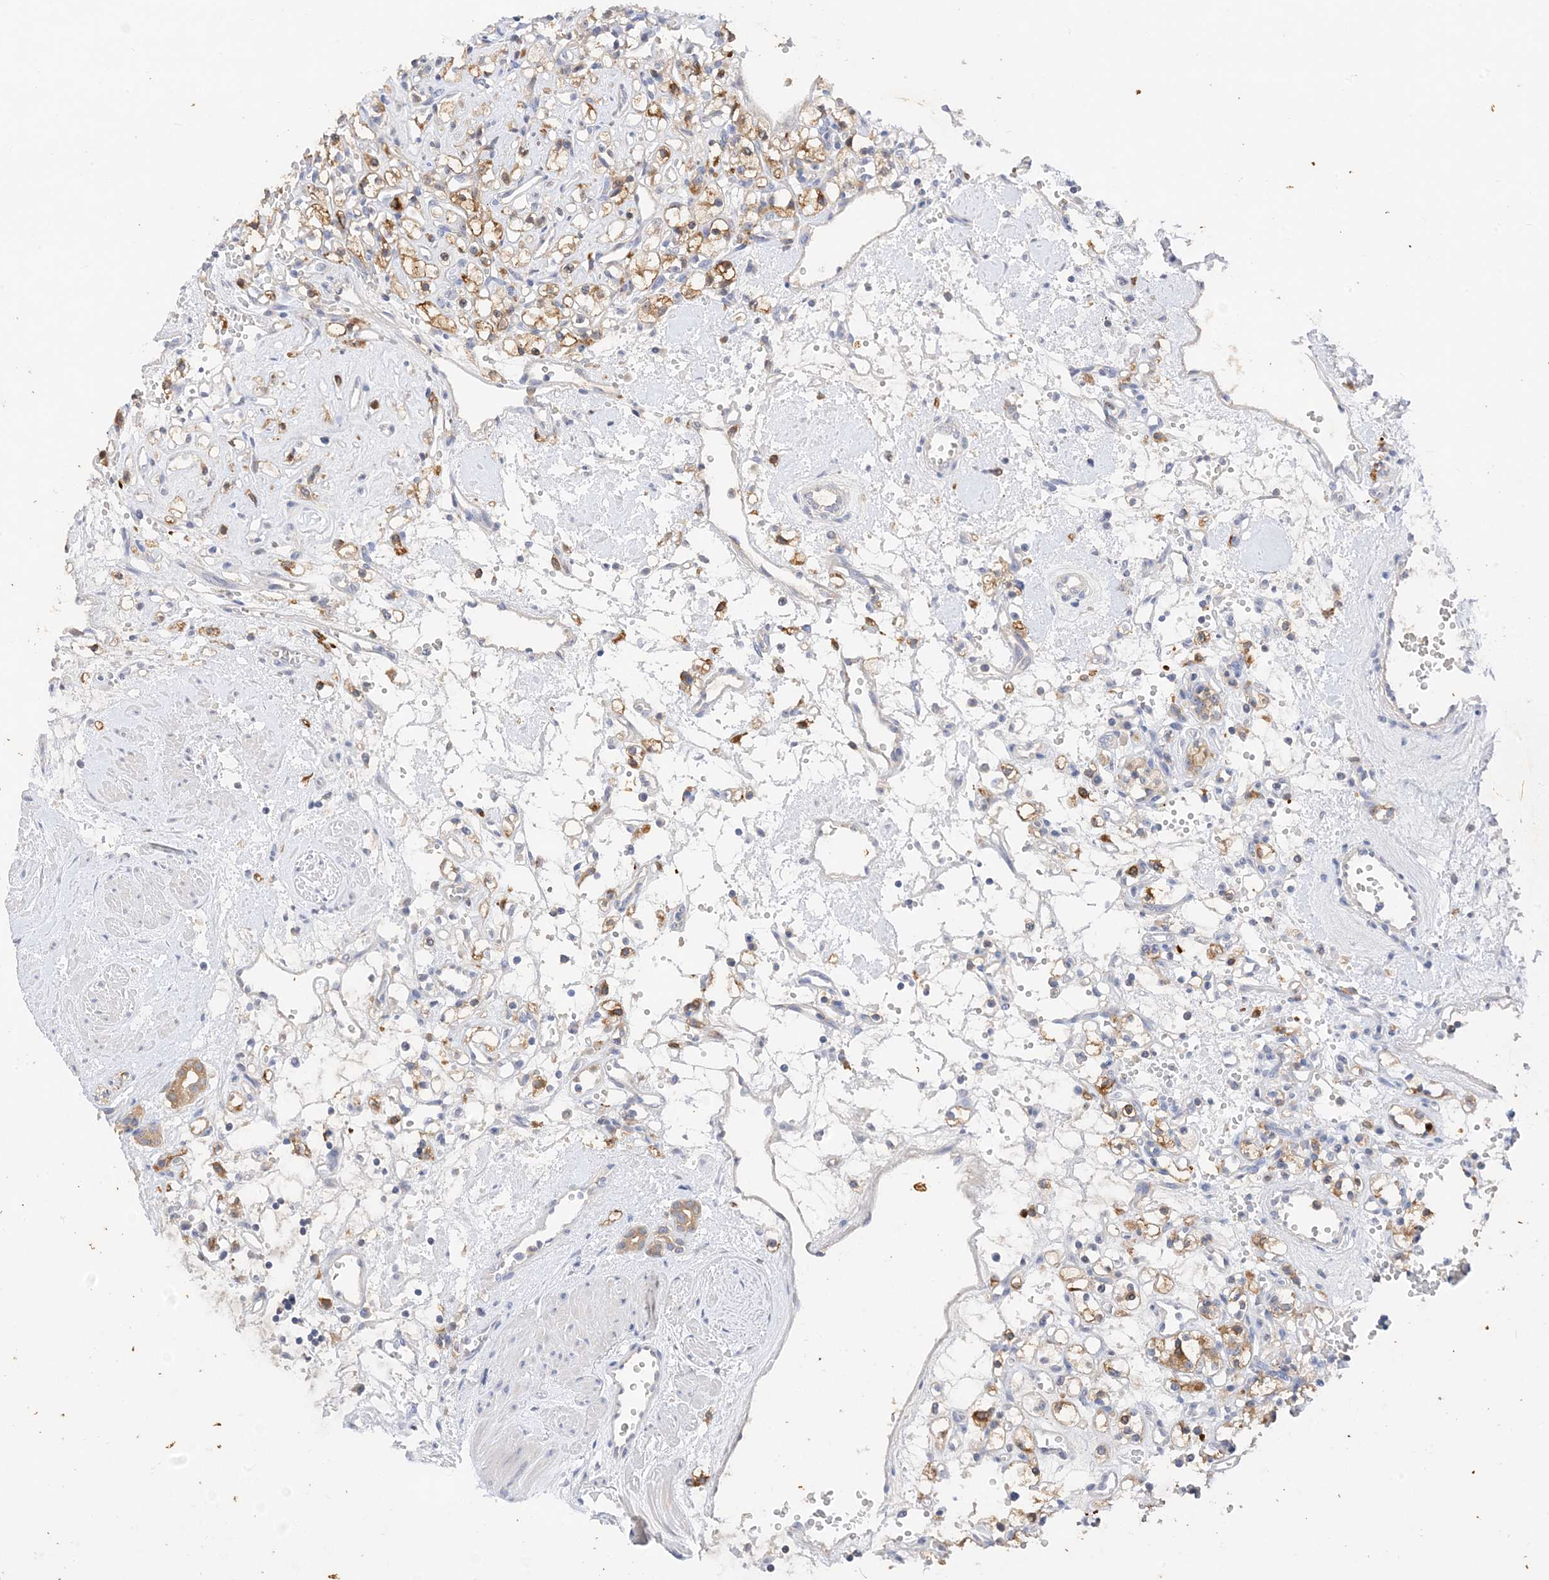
{"staining": {"intensity": "moderate", "quantity": "25%-75%", "location": "cytoplasmic/membranous"}, "tissue": "renal cancer", "cell_type": "Tumor cells", "image_type": "cancer", "snomed": [{"axis": "morphology", "description": "Adenocarcinoma, NOS"}, {"axis": "topography", "description": "Kidney"}], "caption": "Immunohistochemical staining of human renal adenocarcinoma displays moderate cytoplasmic/membranous protein expression in approximately 25%-75% of tumor cells.", "gene": "ARV1", "patient": {"sex": "female", "age": 59}}